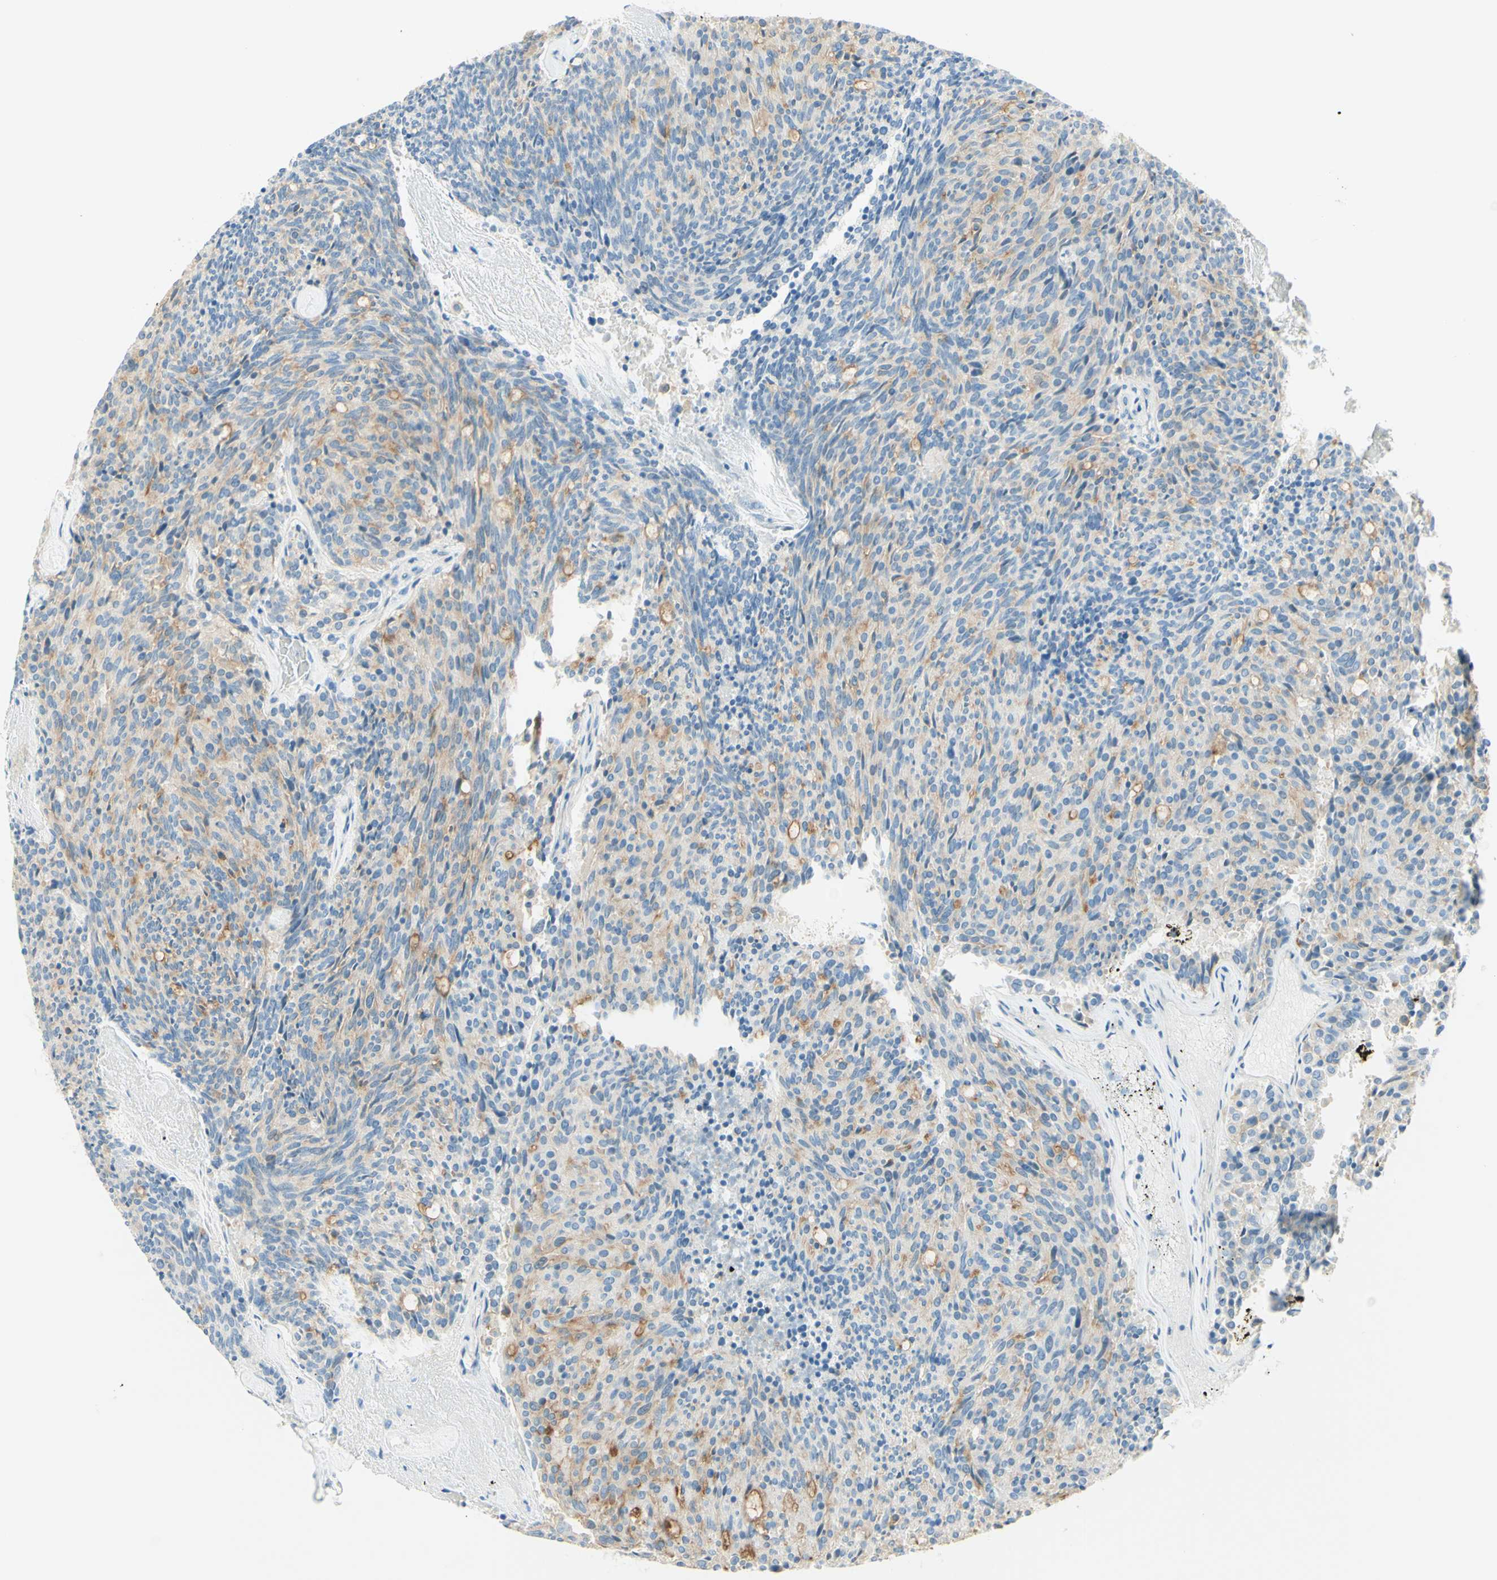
{"staining": {"intensity": "weak", "quantity": "<25%", "location": "cytoplasmic/membranous"}, "tissue": "carcinoid", "cell_type": "Tumor cells", "image_type": "cancer", "snomed": [{"axis": "morphology", "description": "Carcinoid, malignant, NOS"}, {"axis": "topography", "description": "Pancreas"}], "caption": "Immunohistochemistry photomicrograph of human carcinoid stained for a protein (brown), which displays no staining in tumor cells.", "gene": "TMEM132D", "patient": {"sex": "female", "age": 54}}